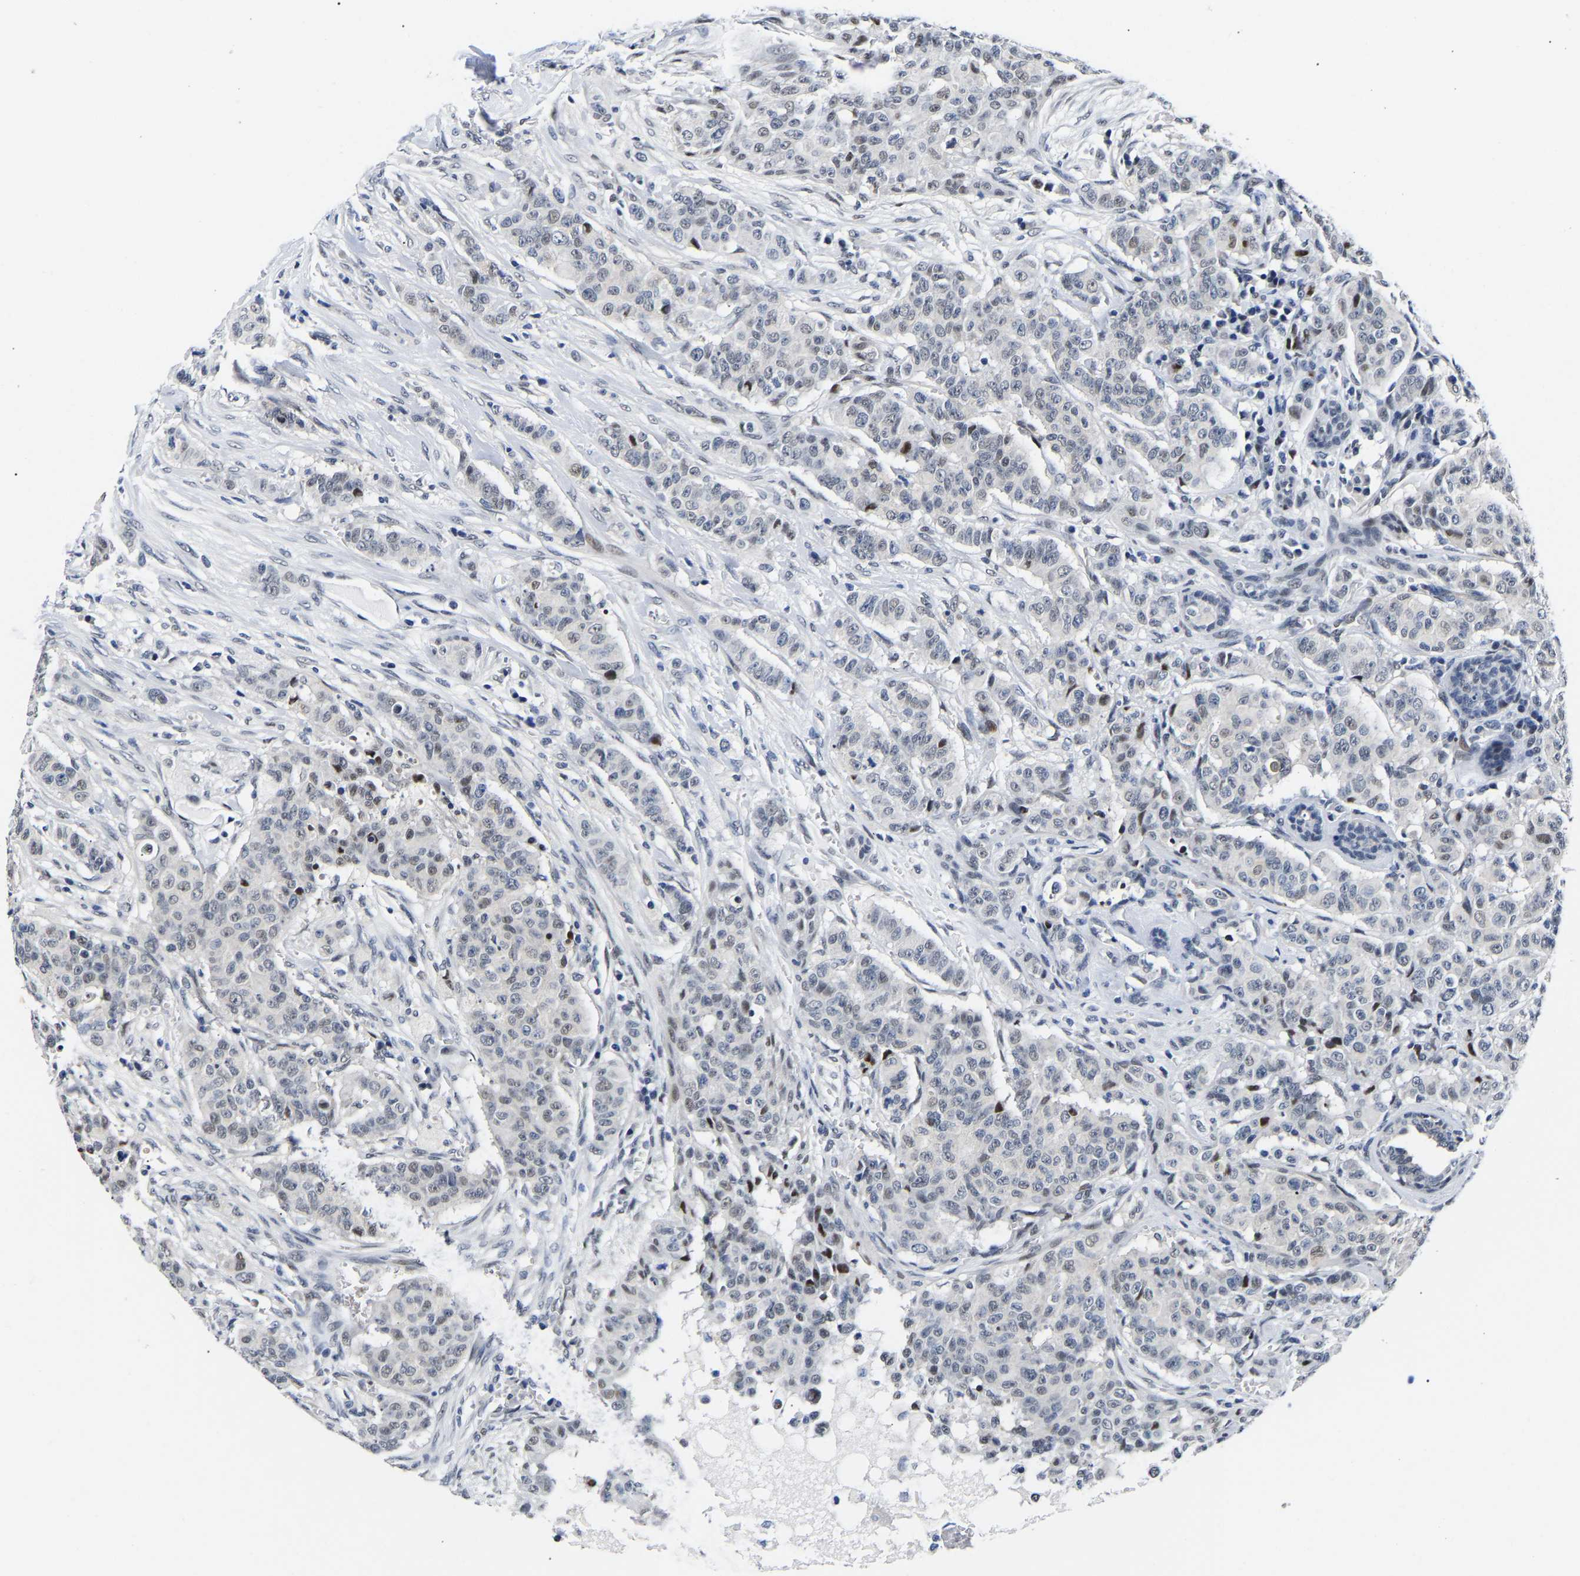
{"staining": {"intensity": "weak", "quantity": "<25%", "location": "nuclear"}, "tissue": "breast cancer", "cell_type": "Tumor cells", "image_type": "cancer", "snomed": [{"axis": "morphology", "description": "Normal tissue, NOS"}, {"axis": "morphology", "description": "Duct carcinoma"}, {"axis": "topography", "description": "Breast"}], "caption": "Immunohistochemical staining of human breast intraductal carcinoma shows no significant staining in tumor cells.", "gene": "PTRHD1", "patient": {"sex": "female", "age": 40}}